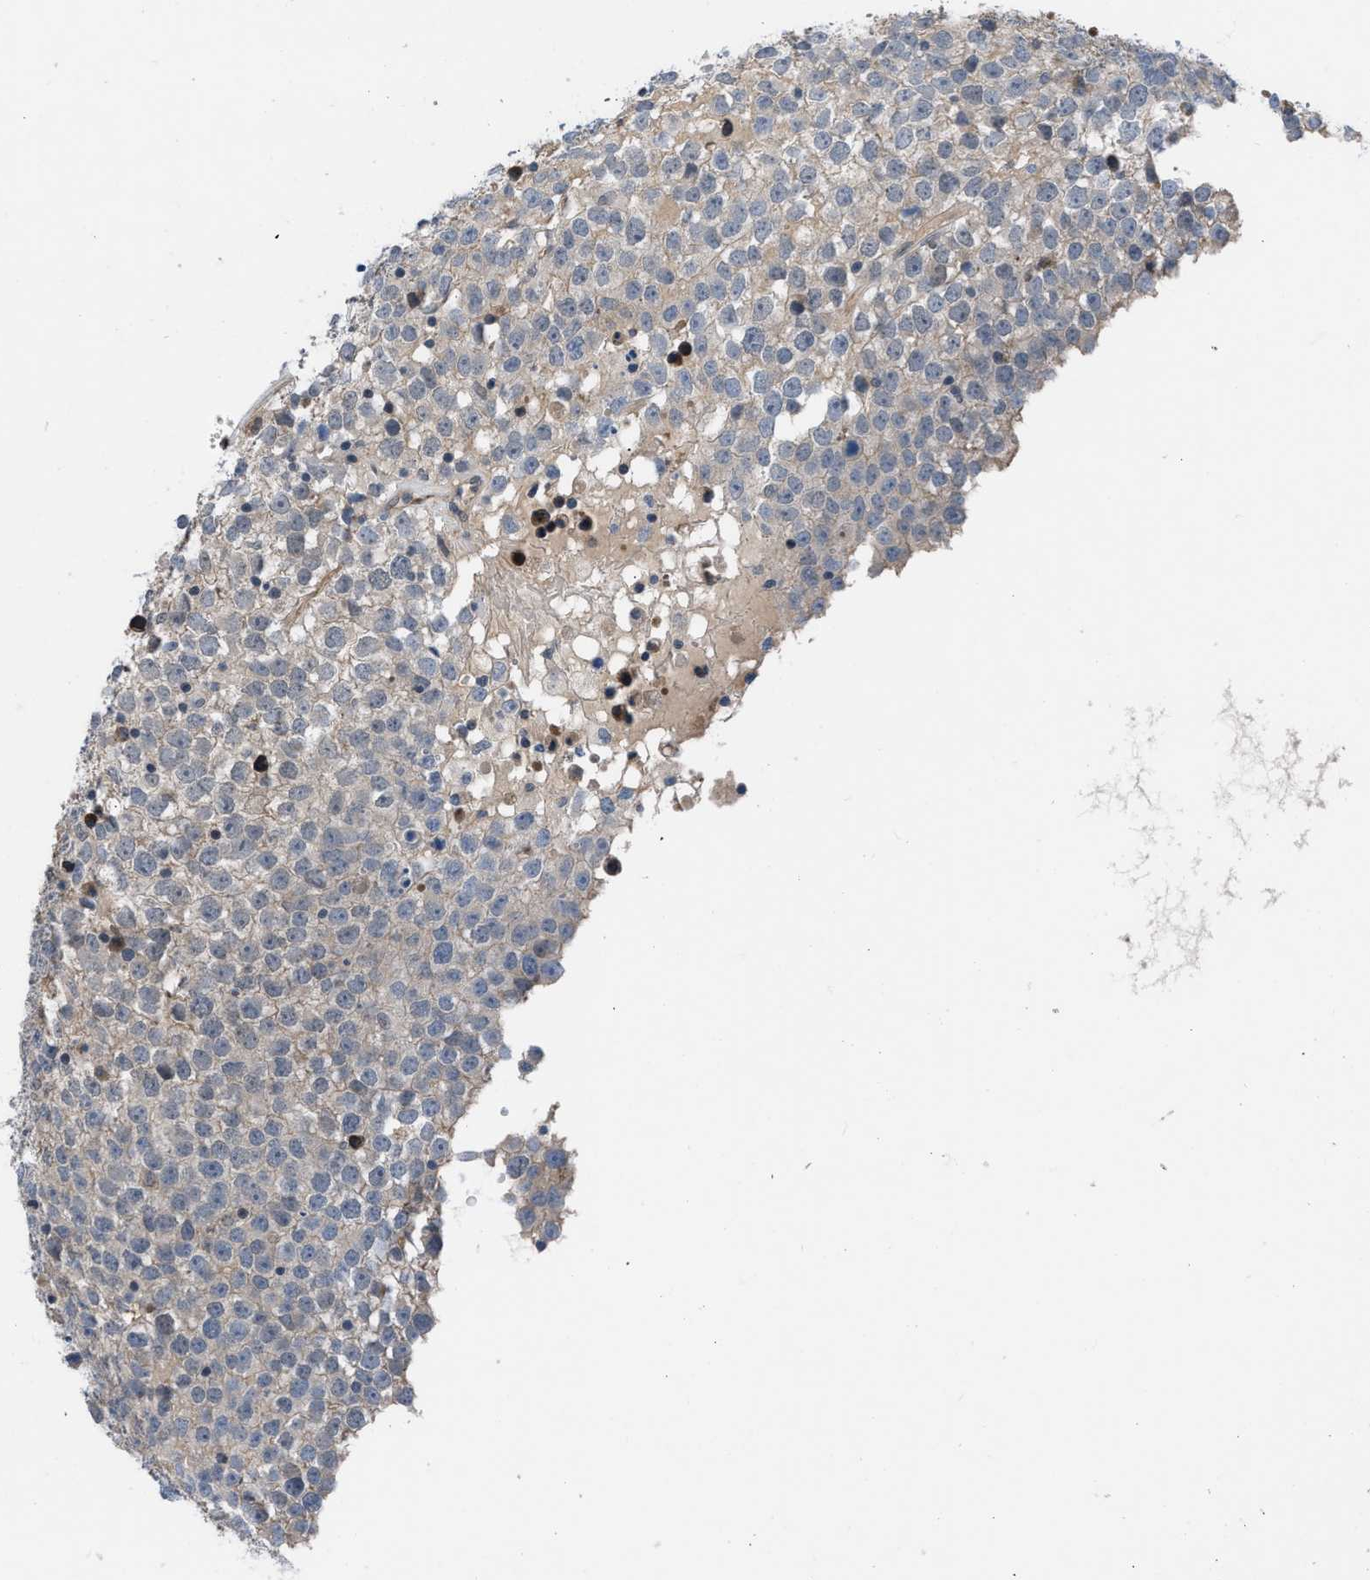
{"staining": {"intensity": "negative", "quantity": "none", "location": "none"}, "tissue": "testis cancer", "cell_type": "Tumor cells", "image_type": "cancer", "snomed": [{"axis": "morphology", "description": "Seminoma, NOS"}, {"axis": "topography", "description": "Testis"}], "caption": "Tumor cells show no significant protein positivity in testis seminoma.", "gene": "IL17RE", "patient": {"sex": "male", "age": 65}}